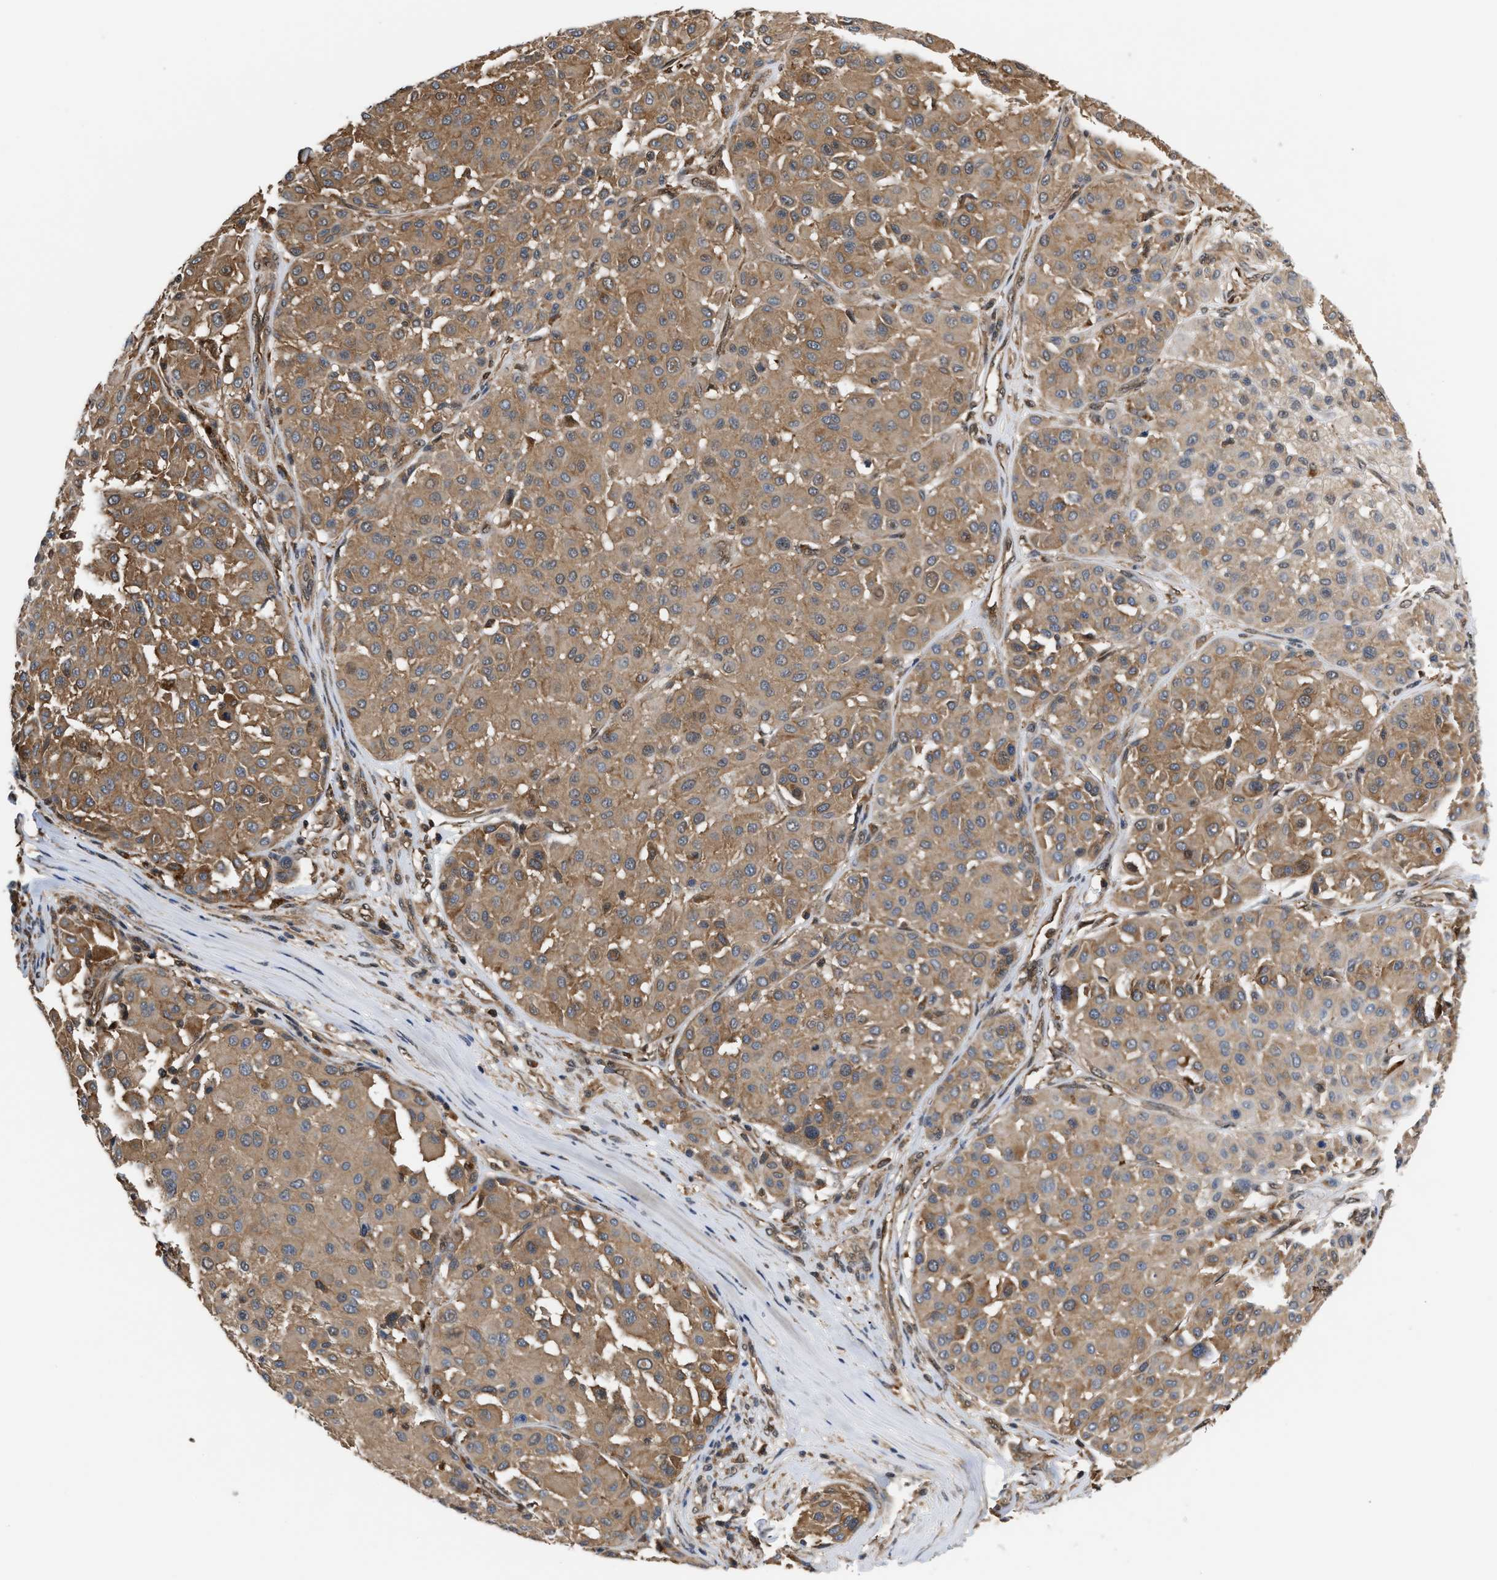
{"staining": {"intensity": "weak", "quantity": ">75%", "location": "cytoplasmic/membranous"}, "tissue": "melanoma", "cell_type": "Tumor cells", "image_type": "cancer", "snomed": [{"axis": "morphology", "description": "Malignant melanoma, Metastatic site"}, {"axis": "topography", "description": "Soft tissue"}], "caption": "Immunohistochemistry (IHC) histopathology image of malignant melanoma (metastatic site) stained for a protein (brown), which shows low levels of weak cytoplasmic/membranous positivity in about >75% of tumor cells.", "gene": "SCAI", "patient": {"sex": "male", "age": 41}}